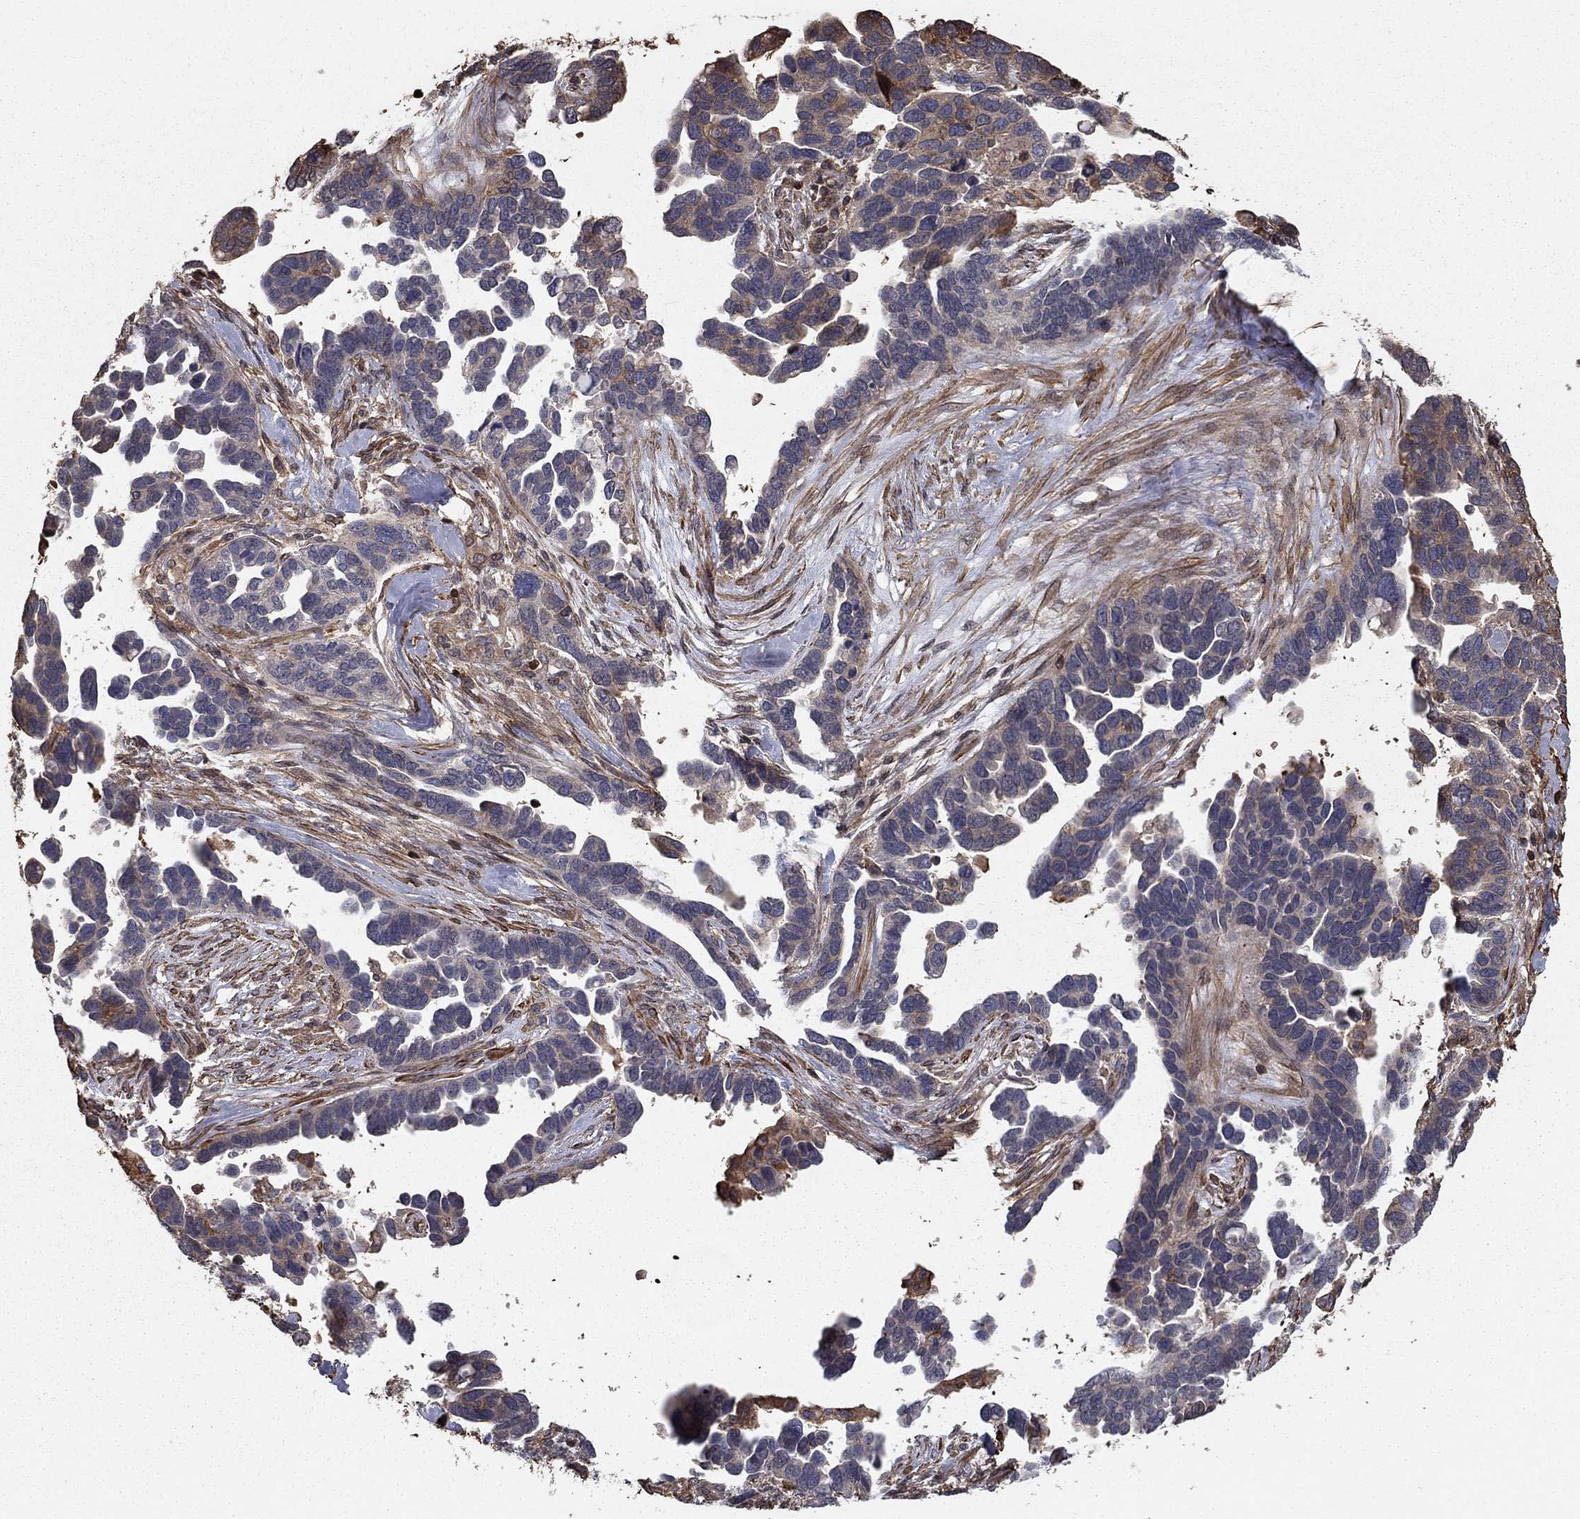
{"staining": {"intensity": "negative", "quantity": "none", "location": "none"}, "tissue": "ovarian cancer", "cell_type": "Tumor cells", "image_type": "cancer", "snomed": [{"axis": "morphology", "description": "Cystadenocarcinoma, serous, NOS"}, {"axis": "topography", "description": "Ovary"}], "caption": "A high-resolution image shows immunohistochemistry (IHC) staining of ovarian cancer, which demonstrates no significant staining in tumor cells.", "gene": "HABP4", "patient": {"sex": "female", "age": 54}}